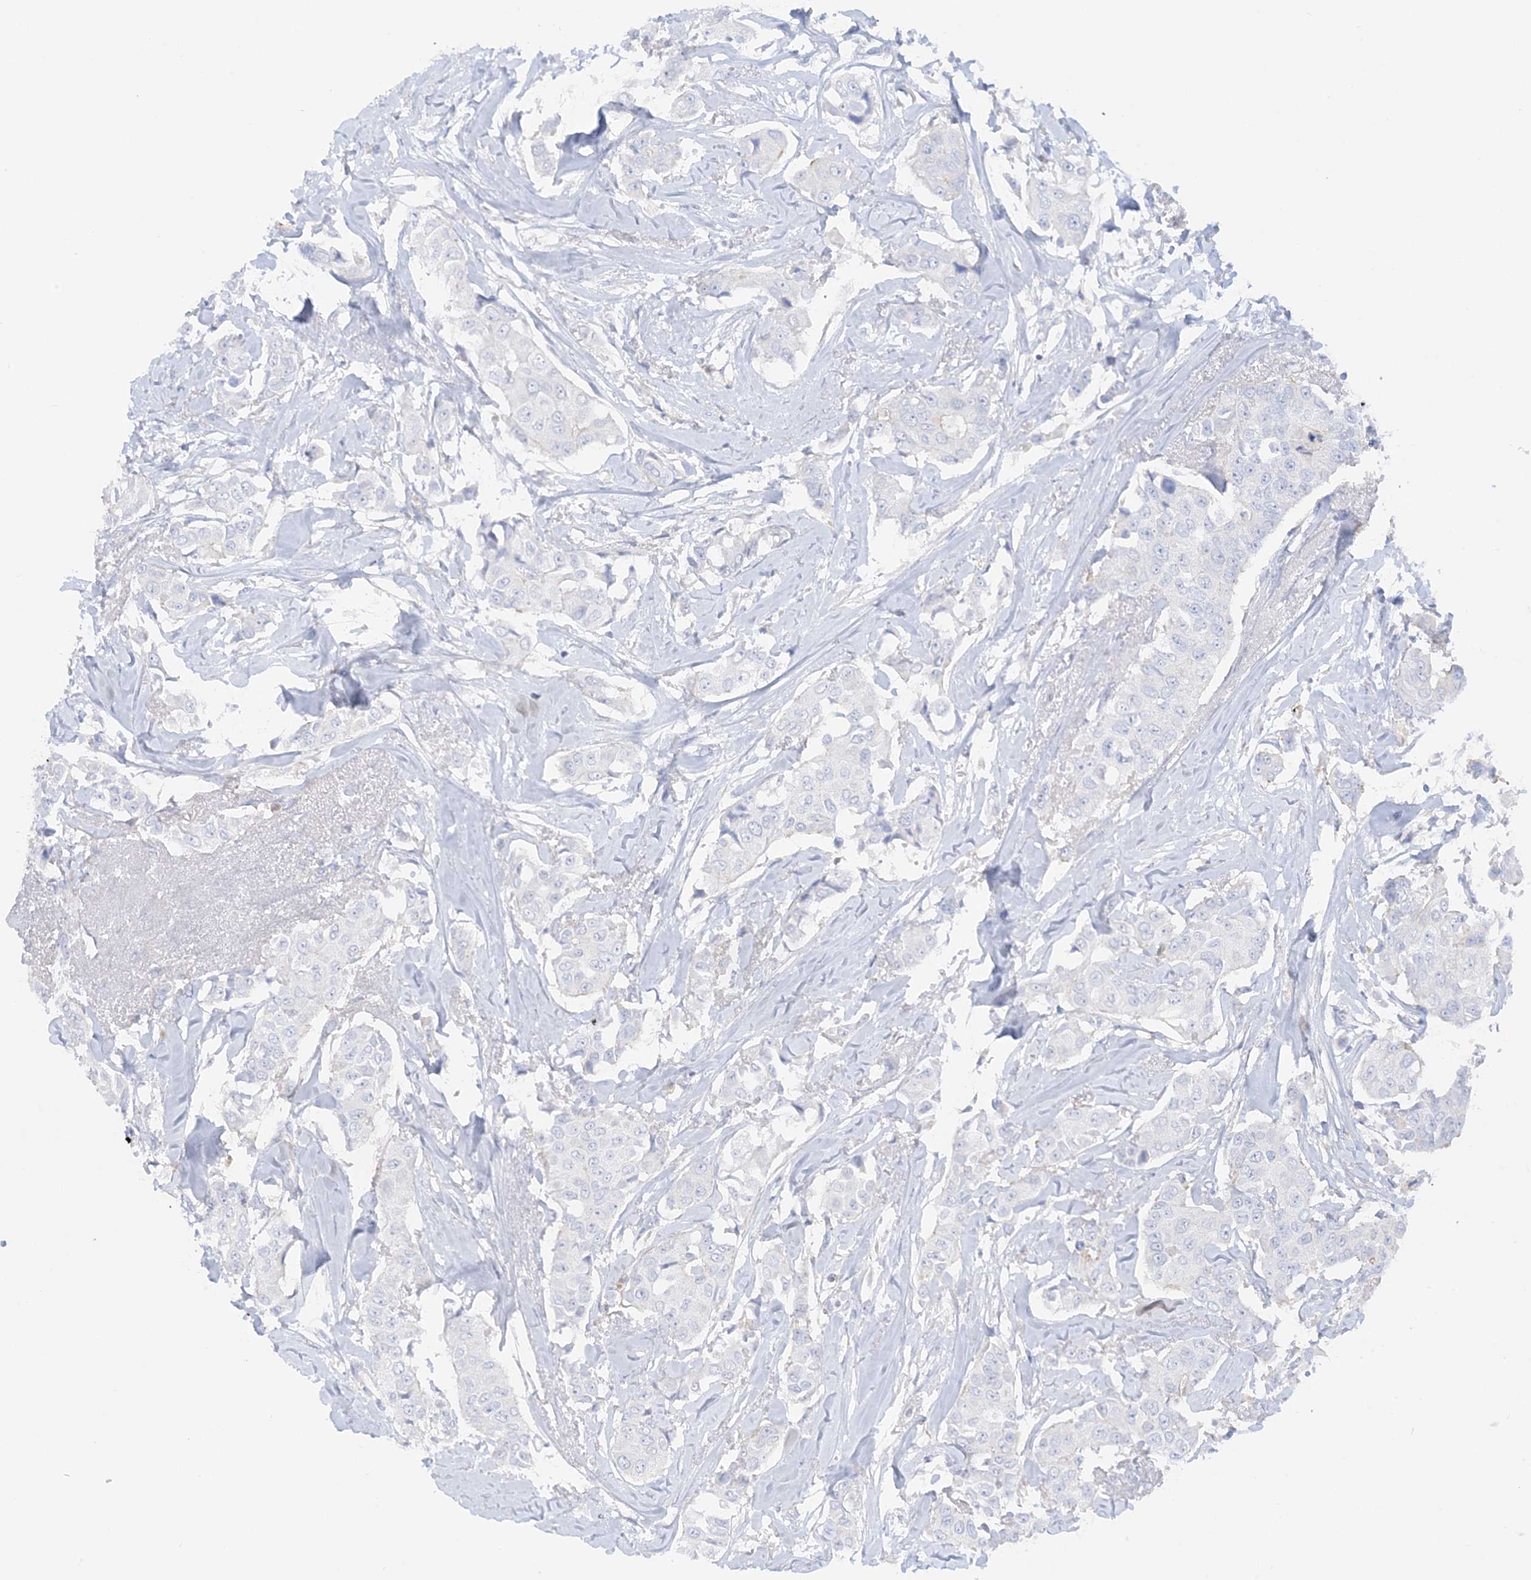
{"staining": {"intensity": "negative", "quantity": "none", "location": "none"}, "tissue": "breast cancer", "cell_type": "Tumor cells", "image_type": "cancer", "snomed": [{"axis": "morphology", "description": "Duct carcinoma"}, {"axis": "topography", "description": "Breast"}], "caption": "The histopathology image exhibits no staining of tumor cells in breast cancer.", "gene": "SLC26A3", "patient": {"sex": "female", "age": 80}}